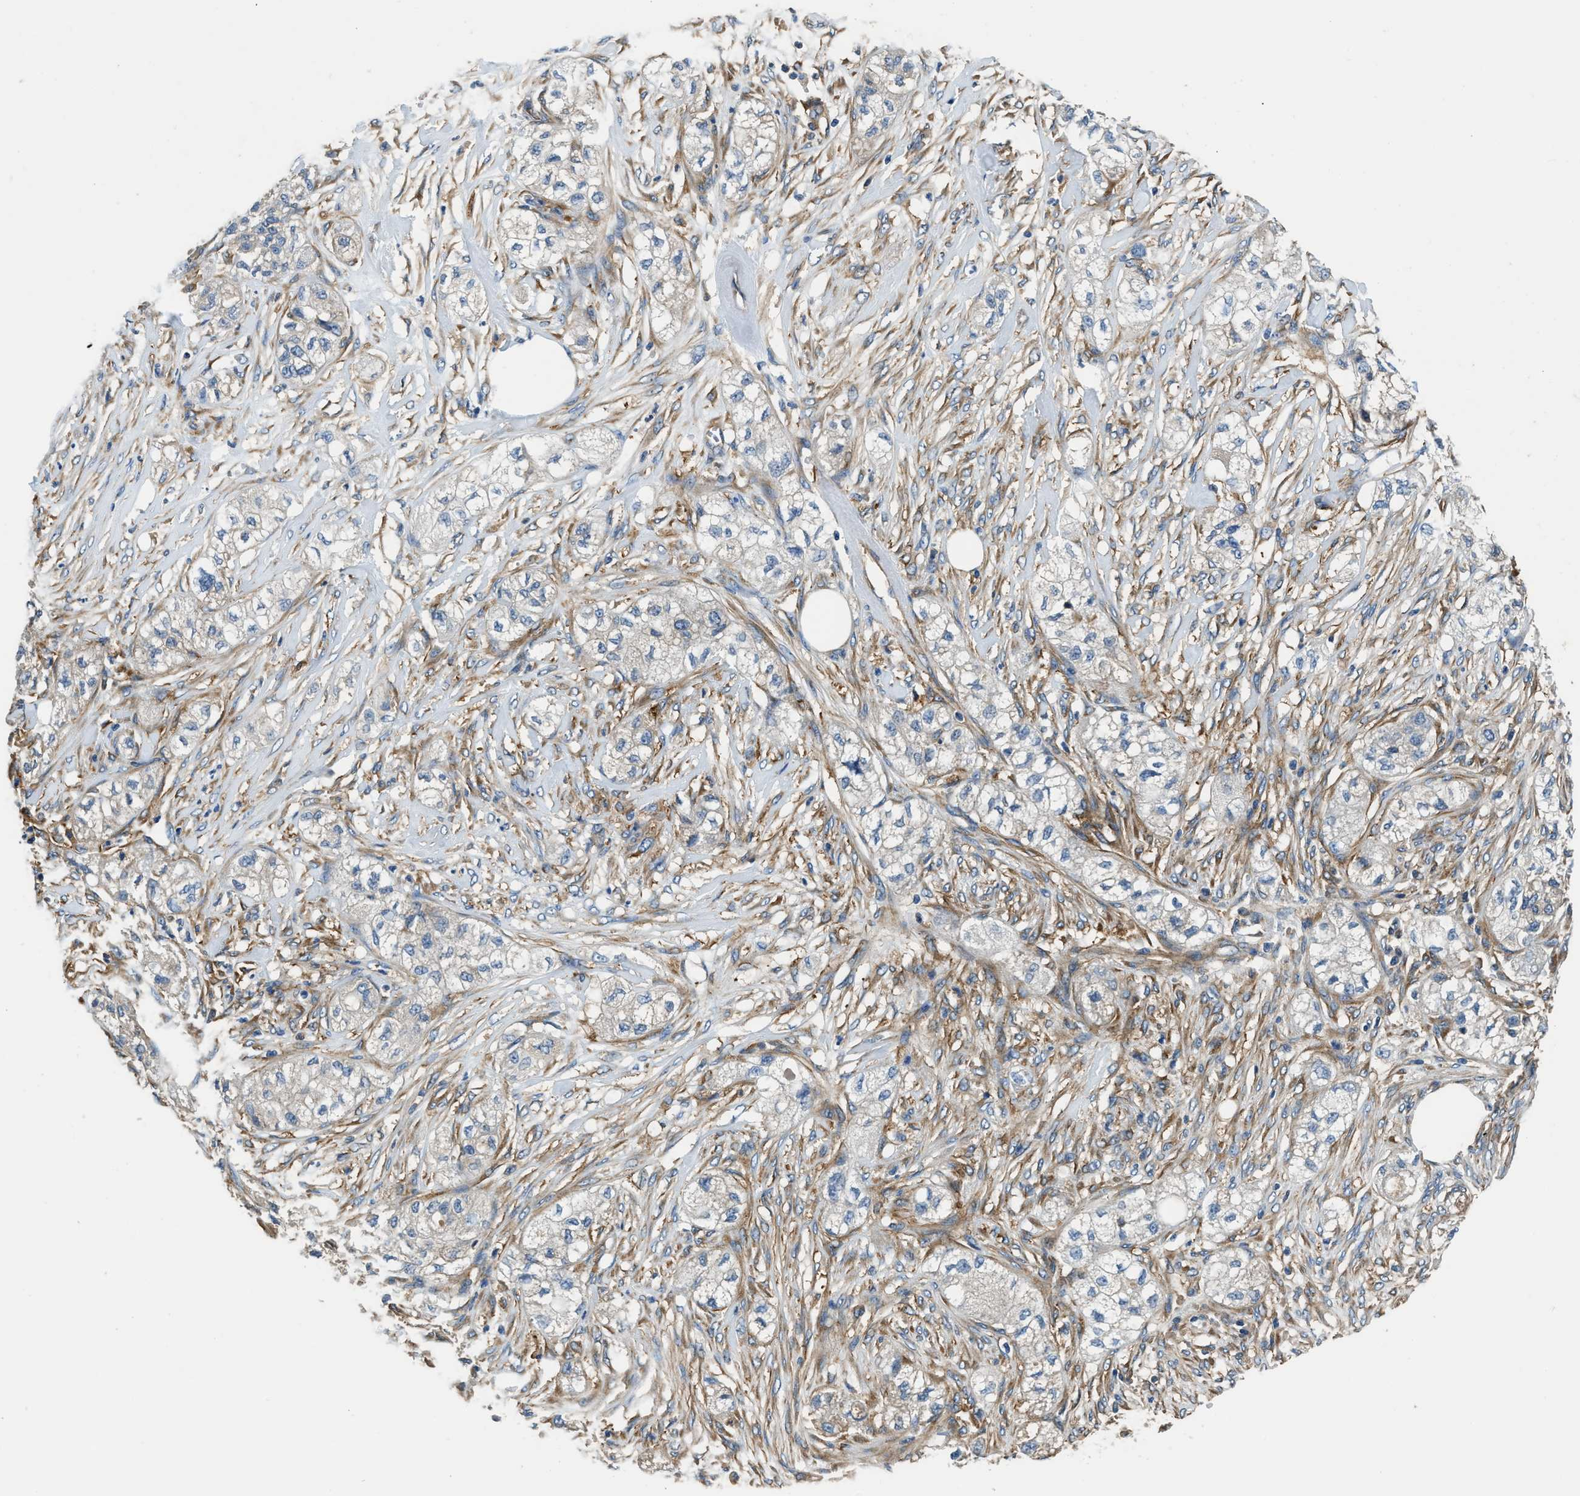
{"staining": {"intensity": "negative", "quantity": "none", "location": "none"}, "tissue": "pancreatic cancer", "cell_type": "Tumor cells", "image_type": "cancer", "snomed": [{"axis": "morphology", "description": "Adenocarcinoma, NOS"}, {"axis": "topography", "description": "Pancreas"}], "caption": "A histopathology image of pancreatic cancer (adenocarcinoma) stained for a protein exhibits no brown staining in tumor cells.", "gene": "EEA1", "patient": {"sex": "female", "age": 78}}